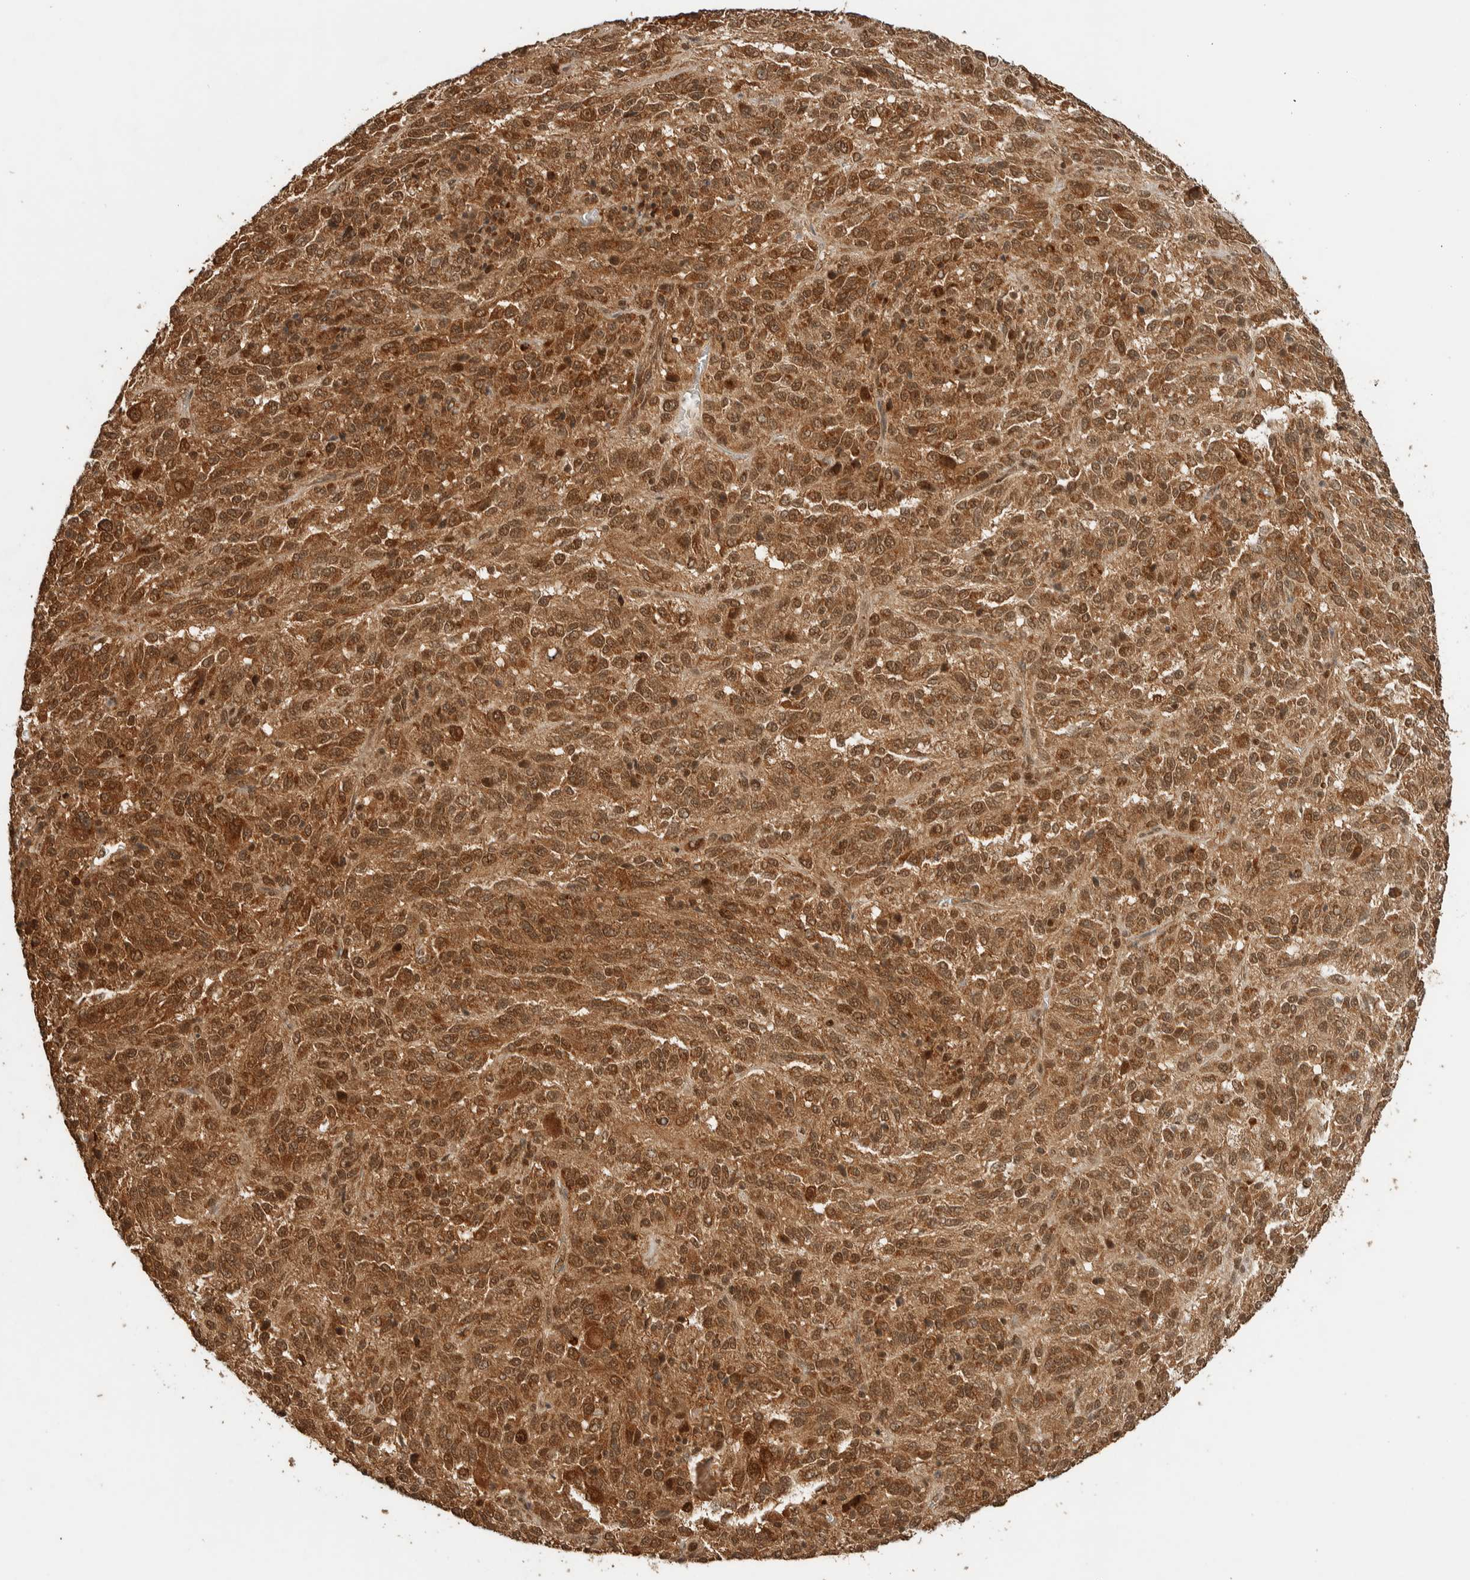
{"staining": {"intensity": "moderate", "quantity": ">75%", "location": "cytoplasmic/membranous,nuclear"}, "tissue": "melanoma", "cell_type": "Tumor cells", "image_type": "cancer", "snomed": [{"axis": "morphology", "description": "Malignant melanoma, Metastatic site"}, {"axis": "topography", "description": "Lung"}], "caption": "Moderate cytoplasmic/membranous and nuclear positivity for a protein is present in about >75% of tumor cells of melanoma using immunohistochemistry (IHC).", "gene": "ZBTB2", "patient": {"sex": "male", "age": 64}}